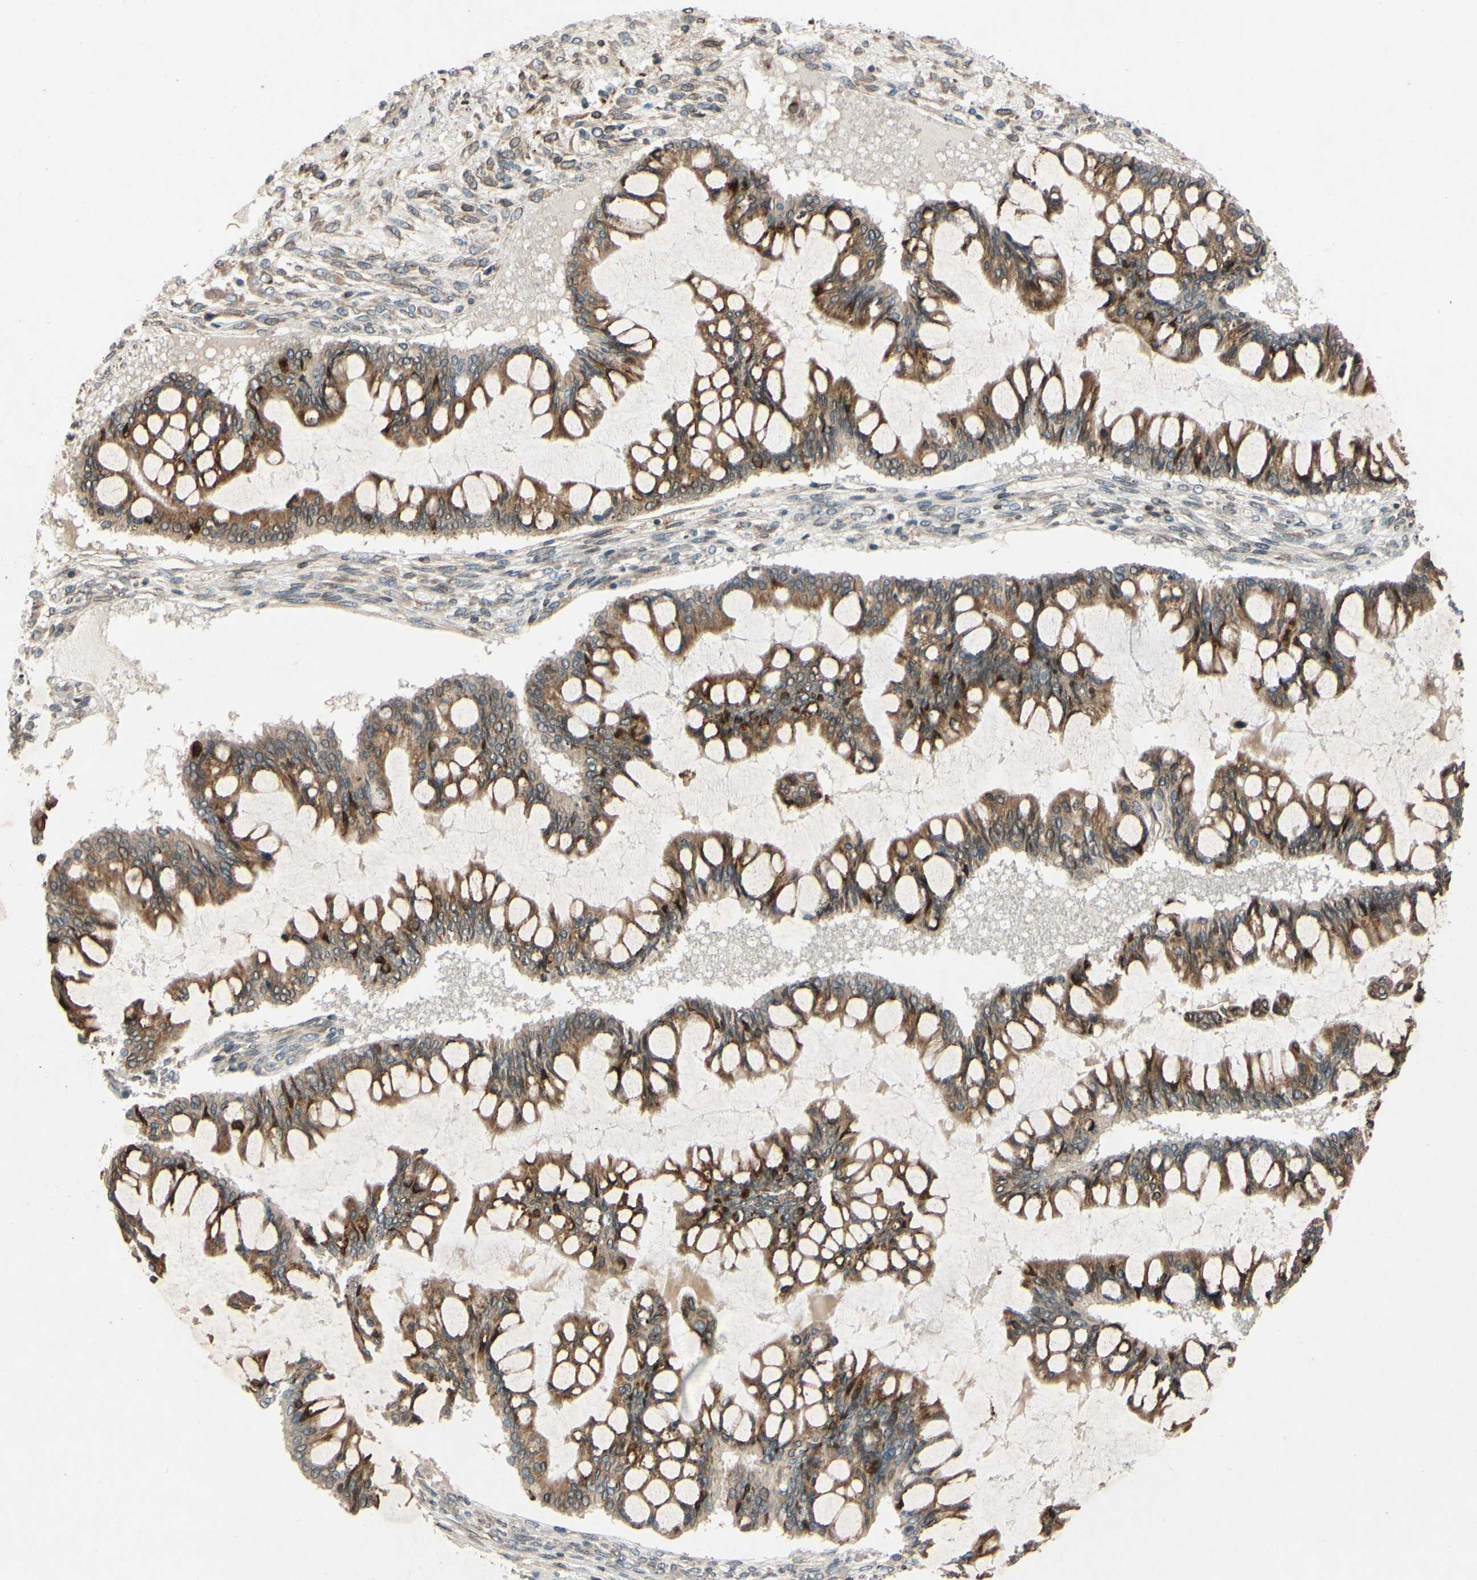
{"staining": {"intensity": "strong", "quantity": "25%-75%", "location": "cytoplasmic/membranous,nuclear"}, "tissue": "ovarian cancer", "cell_type": "Tumor cells", "image_type": "cancer", "snomed": [{"axis": "morphology", "description": "Cystadenocarcinoma, mucinous, NOS"}, {"axis": "topography", "description": "Ovary"}], "caption": "IHC staining of ovarian cancer (mucinous cystadenocarcinoma), which displays high levels of strong cytoplasmic/membranous and nuclear staining in approximately 25%-75% of tumor cells indicating strong cytoplasmic/membranous and nuclear protein staining. The staining was performed using DAB (brown) for protein detection and nuclei were counterstained in hematoxylin (blue).", "gene": "PTPRU", "patient": {"sex": "female", "age": 73}}